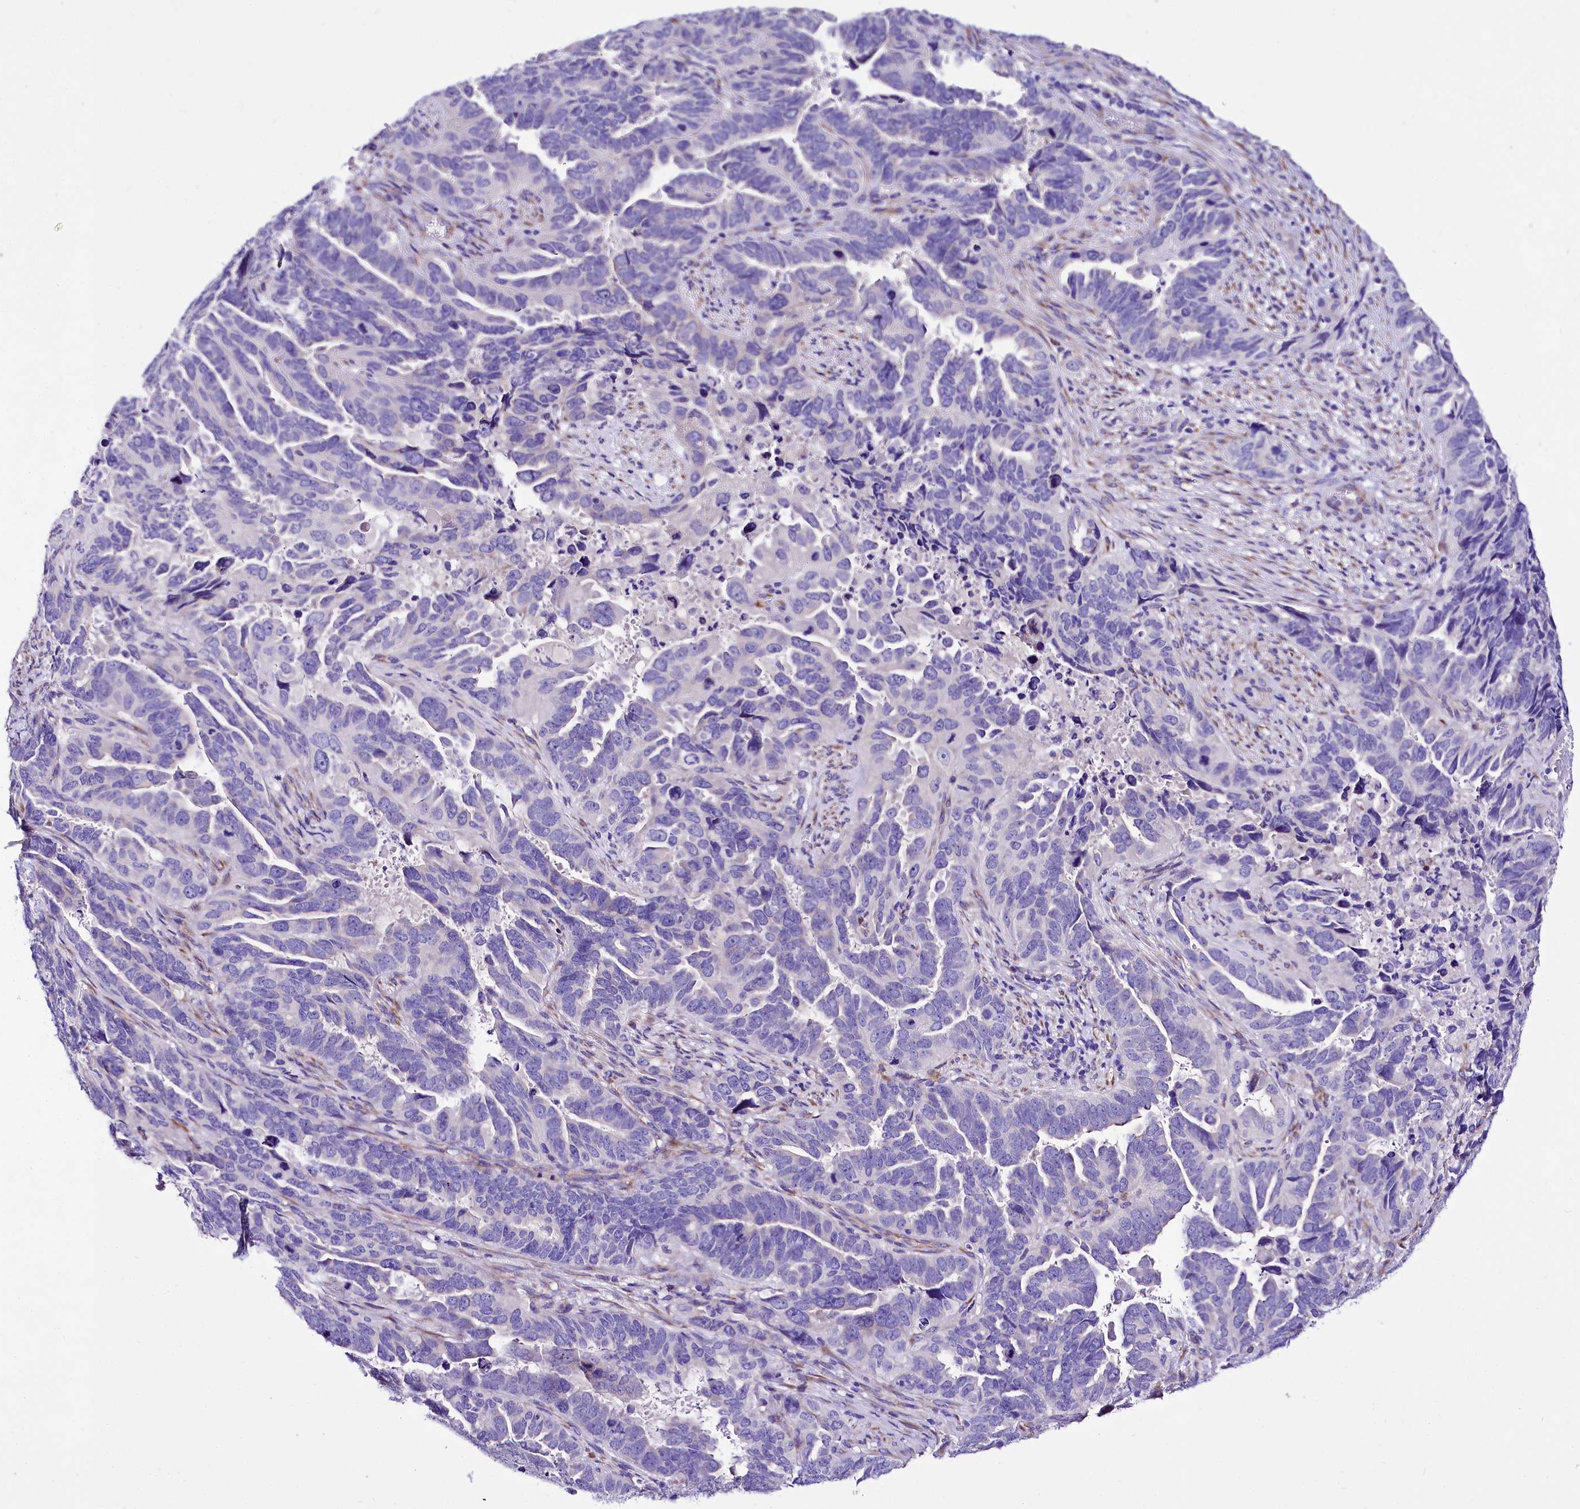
{"staining": {"intensity": "negative", "quantity": "none", "location": "none"}, "tissue": "endometrial cancer", "cell_type": "Tumor cells", "image_type": "cancer", "snomed": [{"axis": "morphology", "description": "Adenocarcinoma, NOS"}, {"axis": "topography", "description": "Endometrium"}], "caption": "The photomicrograph demonstrates no staining of tumor cells in endometrial cancer. (IHC, brightfield microscopy, high magnification).", "gene": "A2ML1", "patient": {"sex": "female", "age": 65}}